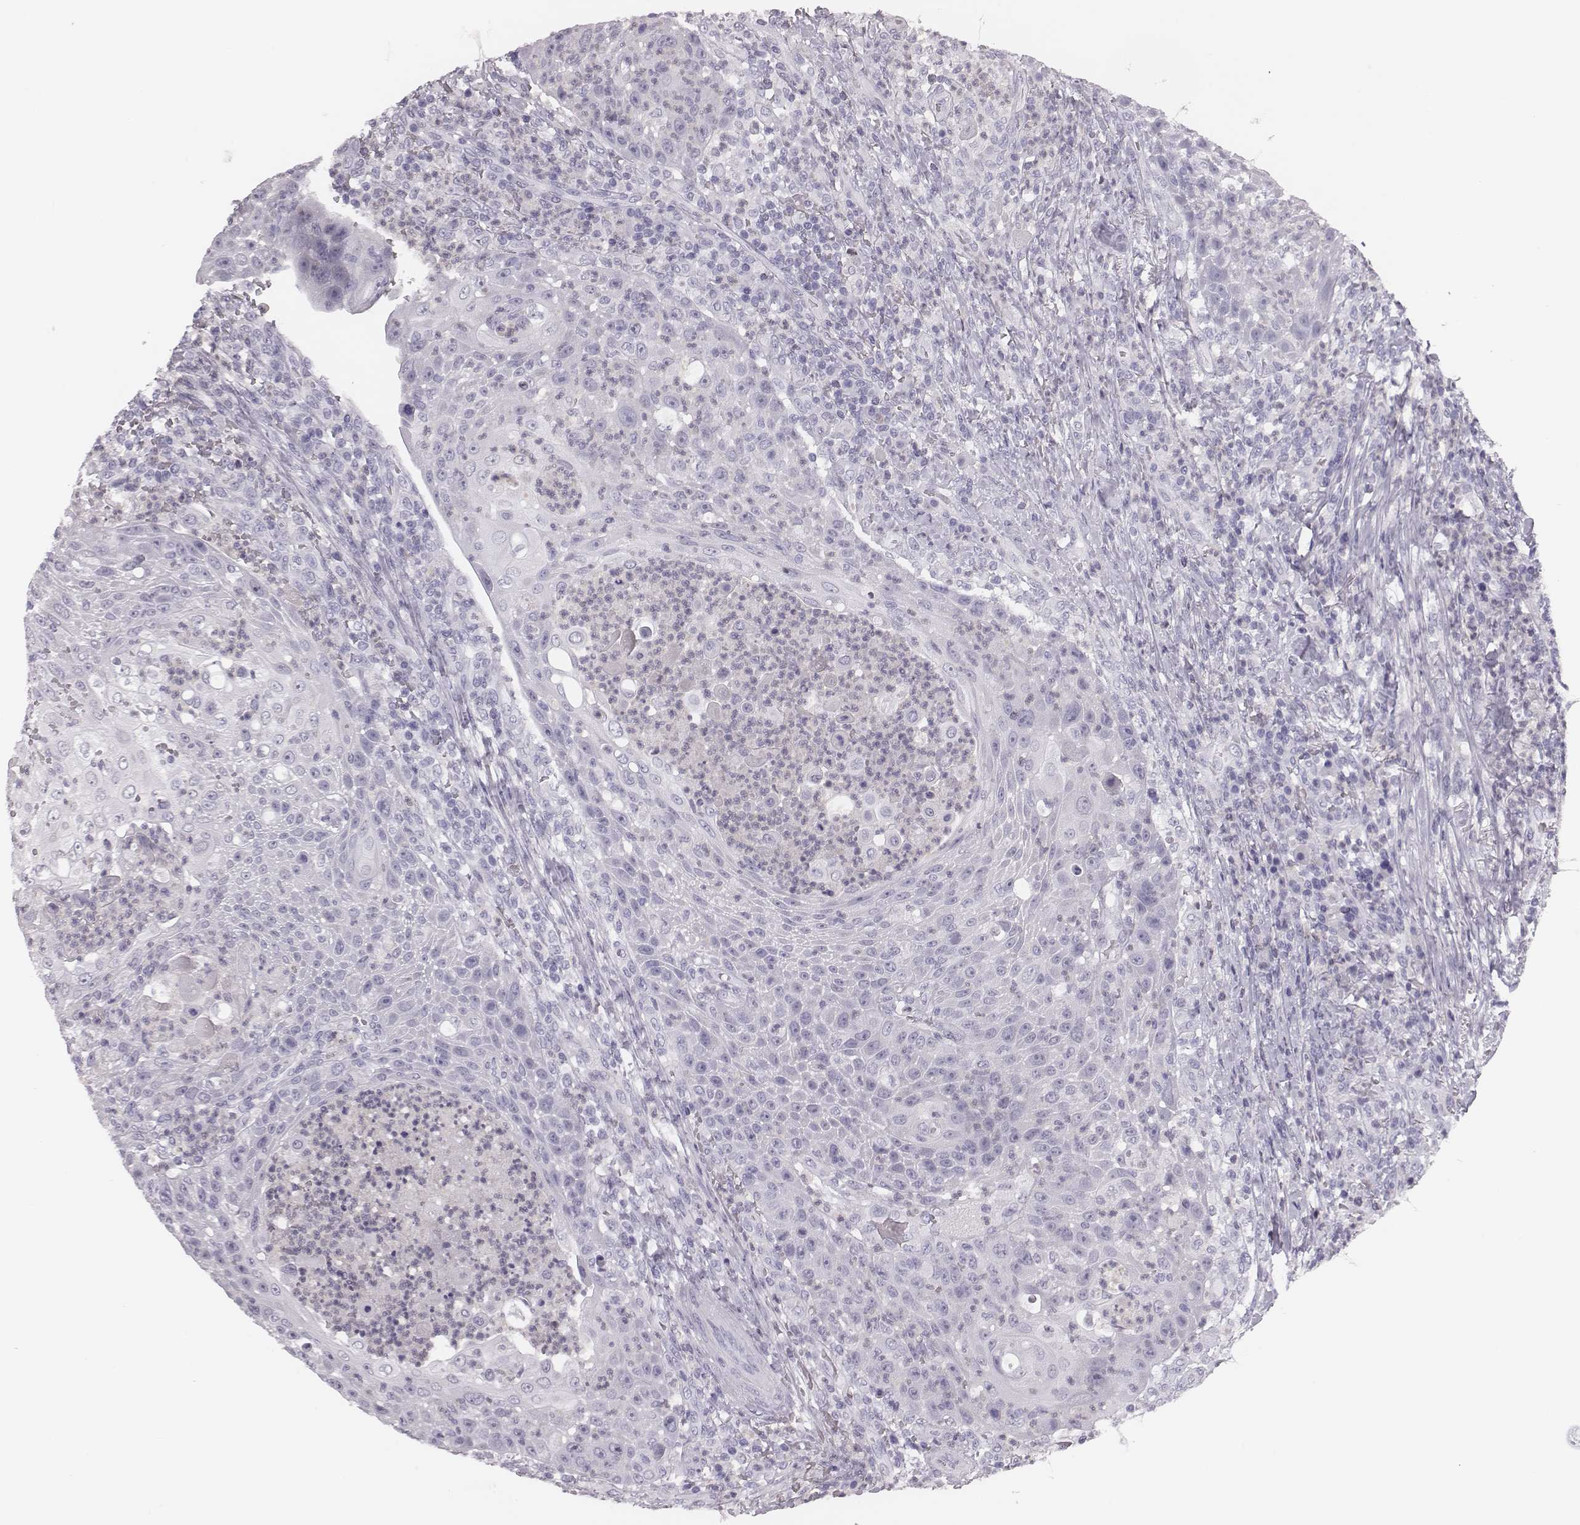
{"staining": {"intensity": "negative", "quantity": "none", "location": "none"}, "tissue": "head and neck cancer", "cell_type": "Tumor cells", "image_type": "cancer", "snomed": [{"axis": "morphology", "description": "Squamous cell carcinoma, NOS"}, {"axis": "topography", "description": "Head-Neck"}], "caption": "This is an immunohistochemistry (IHC) histopathology image of squamous cell carcinoma (head and neck). There is no staining in tumor cells.", "gene": "CSH1", "patient": {"sex": "male", "age": 69}}